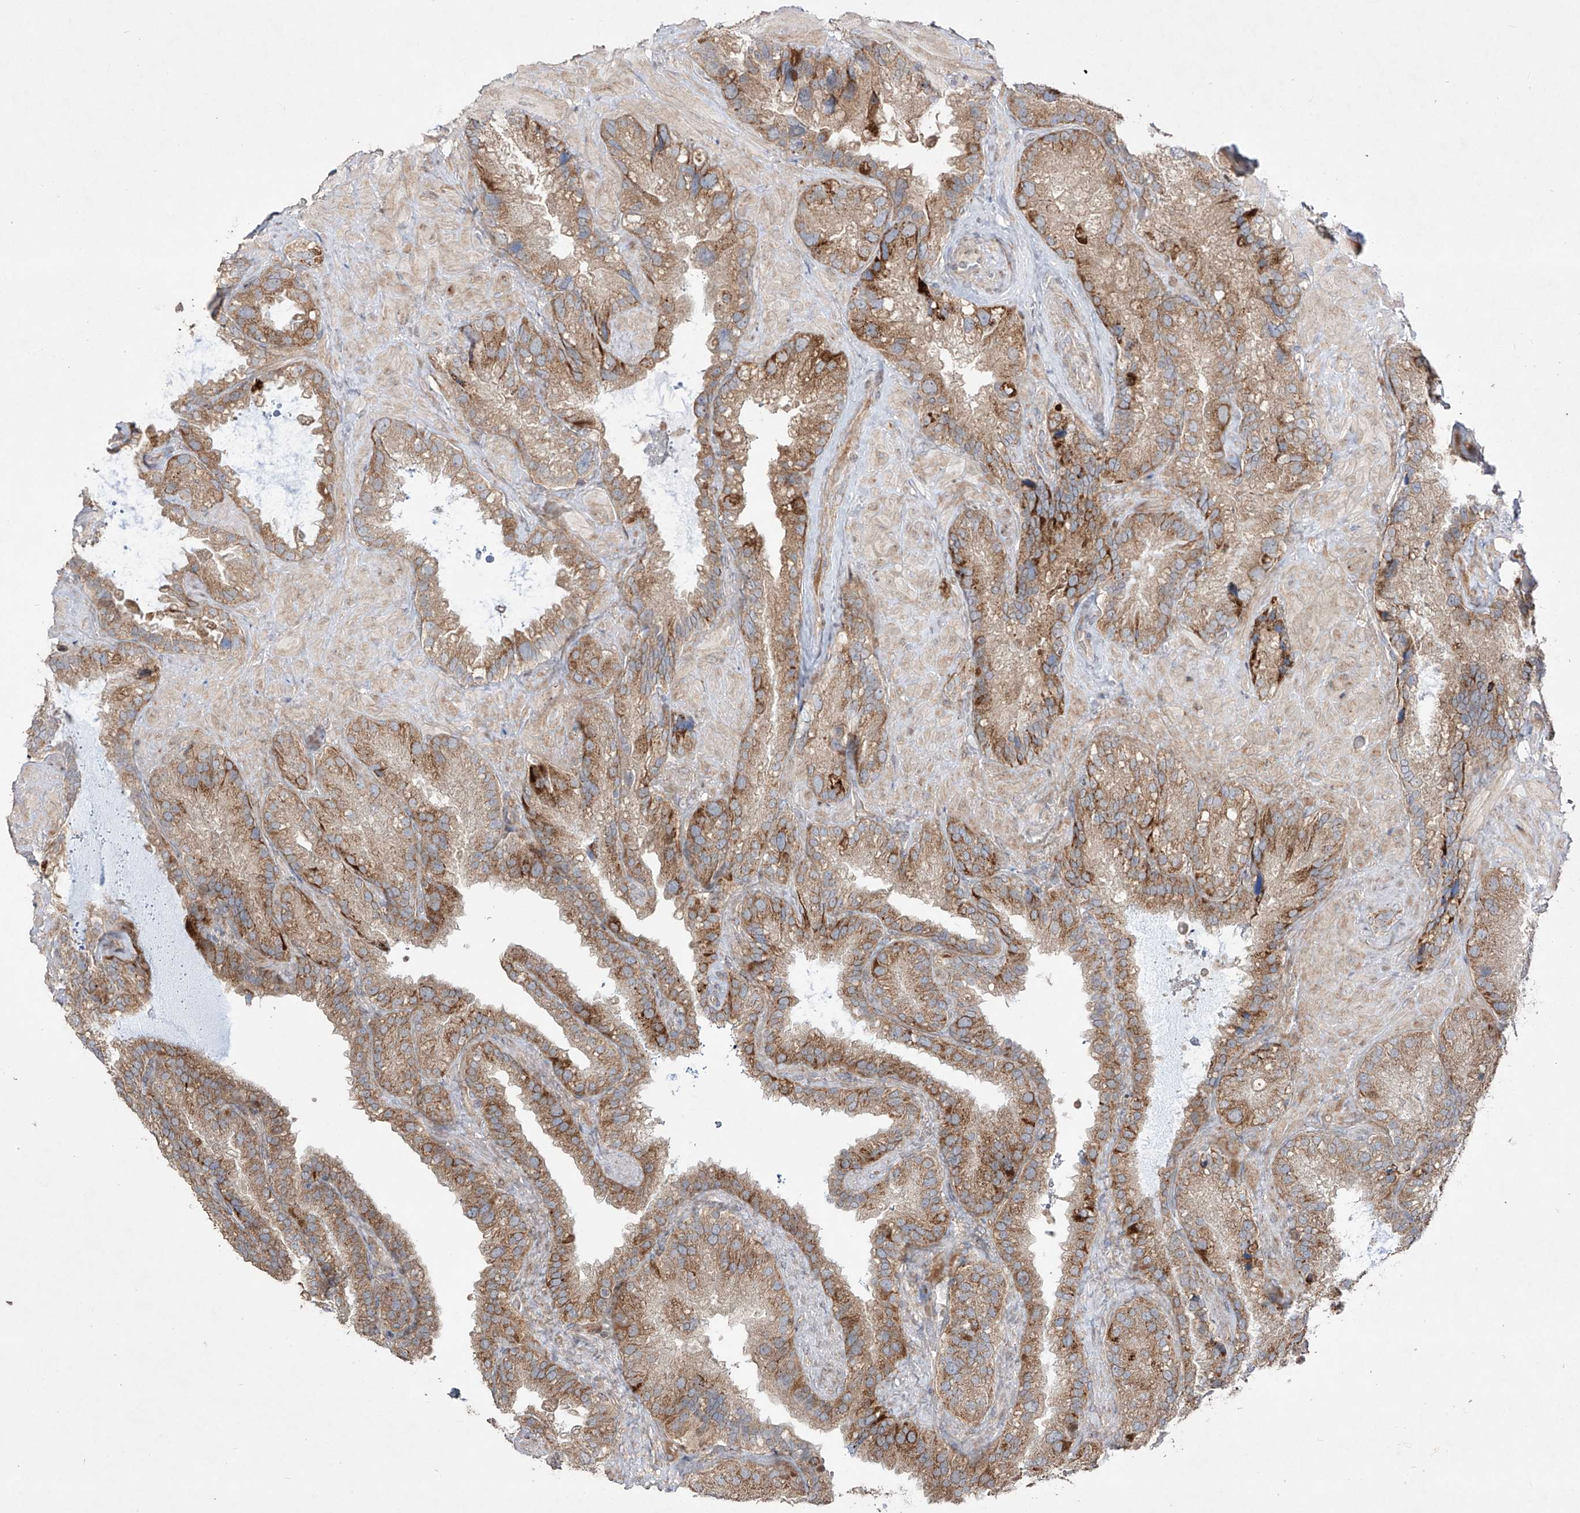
{"staining": {"intensity": "moderate", "quantity": ">75%", "location": "cytoplasmic/membranous"}, "tissue": "seminal vesicle", "cell_type": "Glandular cells", "image_type": "normal", "snomed": [{"axis": "morphology", "description": "Normal tissue, NOS"}, {"axis": "topography", "description": "Prostate"}, {"axis": "topography", "description": "Seminal veicle"}], "caption": "The histopathology image displays staining of normal seminal vesicle, revealing moderate cytoplasmic/membranous protein expression (brown color) within glandular cells.", "gene": "YKT6", "patient": {"sex": "male", "age": 68}}